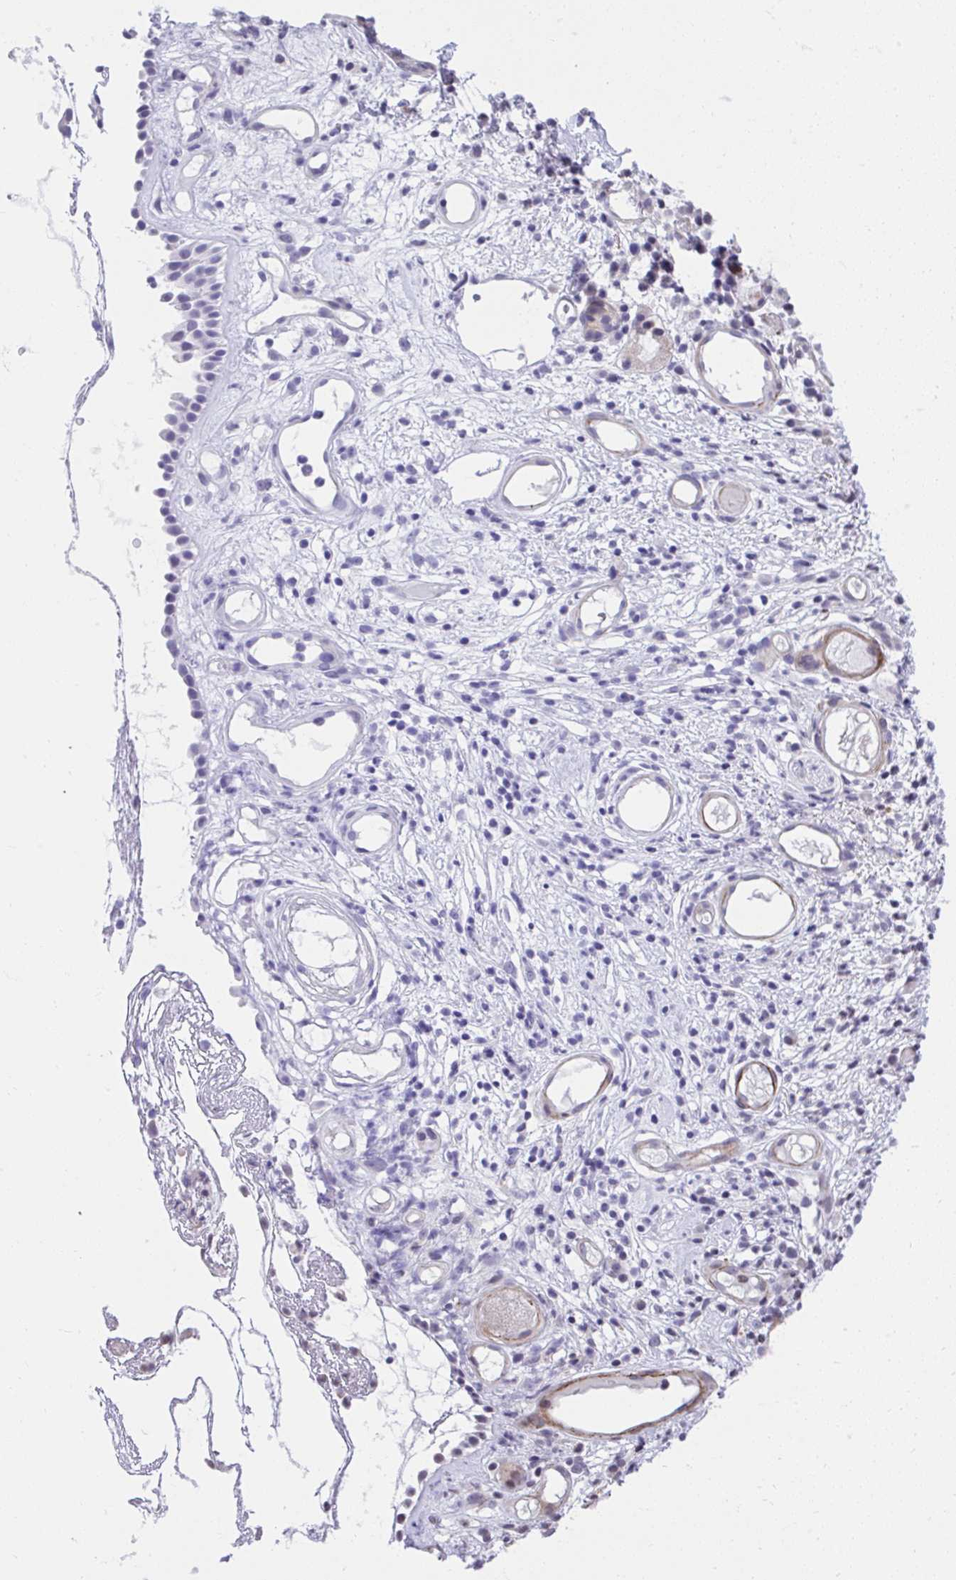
{"staining": {"intensity": "moderate", "quantity": "25%-75%", "location": "nuclear"}, "tissue": "nasopharynx", "cell_type": "Respiratory epithelial cells", "image_type": "normal", "snomed": [{"axis": "morphology", "description": "Normal tissue, NOS"}, {"axis": "morphology", "description": "Inflammation, NOS"}, {"axis": "topography", "description": "Nasopharynx"}], "caption": "Immunohistochemistry (IHC) staining of benign nasopharynx, which demonstrates medium levels of moderate nuclear positivity in about 25%-75% of respiratory epithelial cells indicating moderate nuclear protein staining. The staining was performed using DAB (3,3'-diaminobenzidine) (brown) for protein detection and nuclei were counterstained in hematoxylin (blue).", "gene": "KCNN4", "patient": {"sex": "male", "age": 54}}